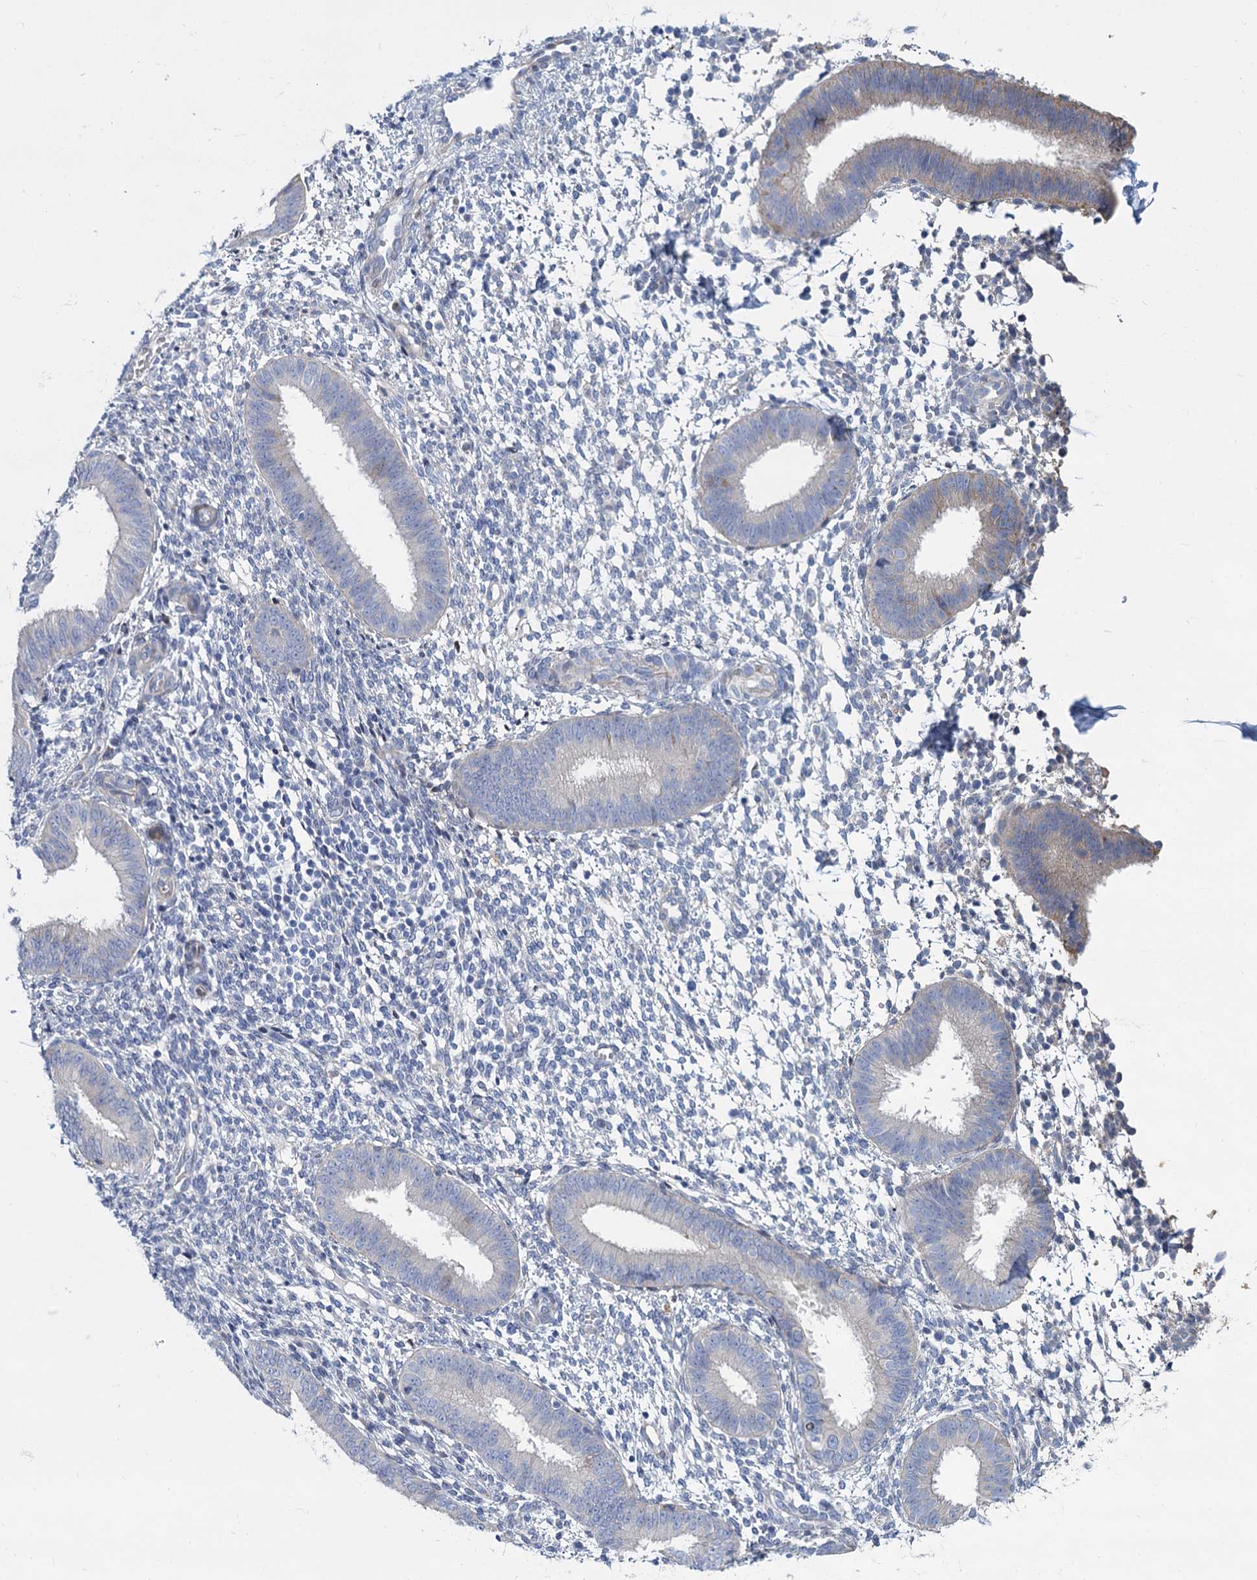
{"staining": {"intensity": "negative", "quantity": "none", "location": "none"}, "tissue": "endometrium", "cell_type": "Cells in endometrial stroma", "image_type": "normal", "snomed": [{"axis": "morphology", "description": "Normal tissue, NOS"}, {"axis": "topography", "description": "Uterus"}, {"axis": "topography", "description": "Endometrium"}], "caption": "Cells in endometrial stroma show no significant positivity in normal endometrium. The staining is performed using DAB (3,3'-diaminobenzidine) brown chromogen with nuclei counter-stained in using hematoxylin.", "gene": "TRIM77", "patient": {"sex": "female", "age": 48}}